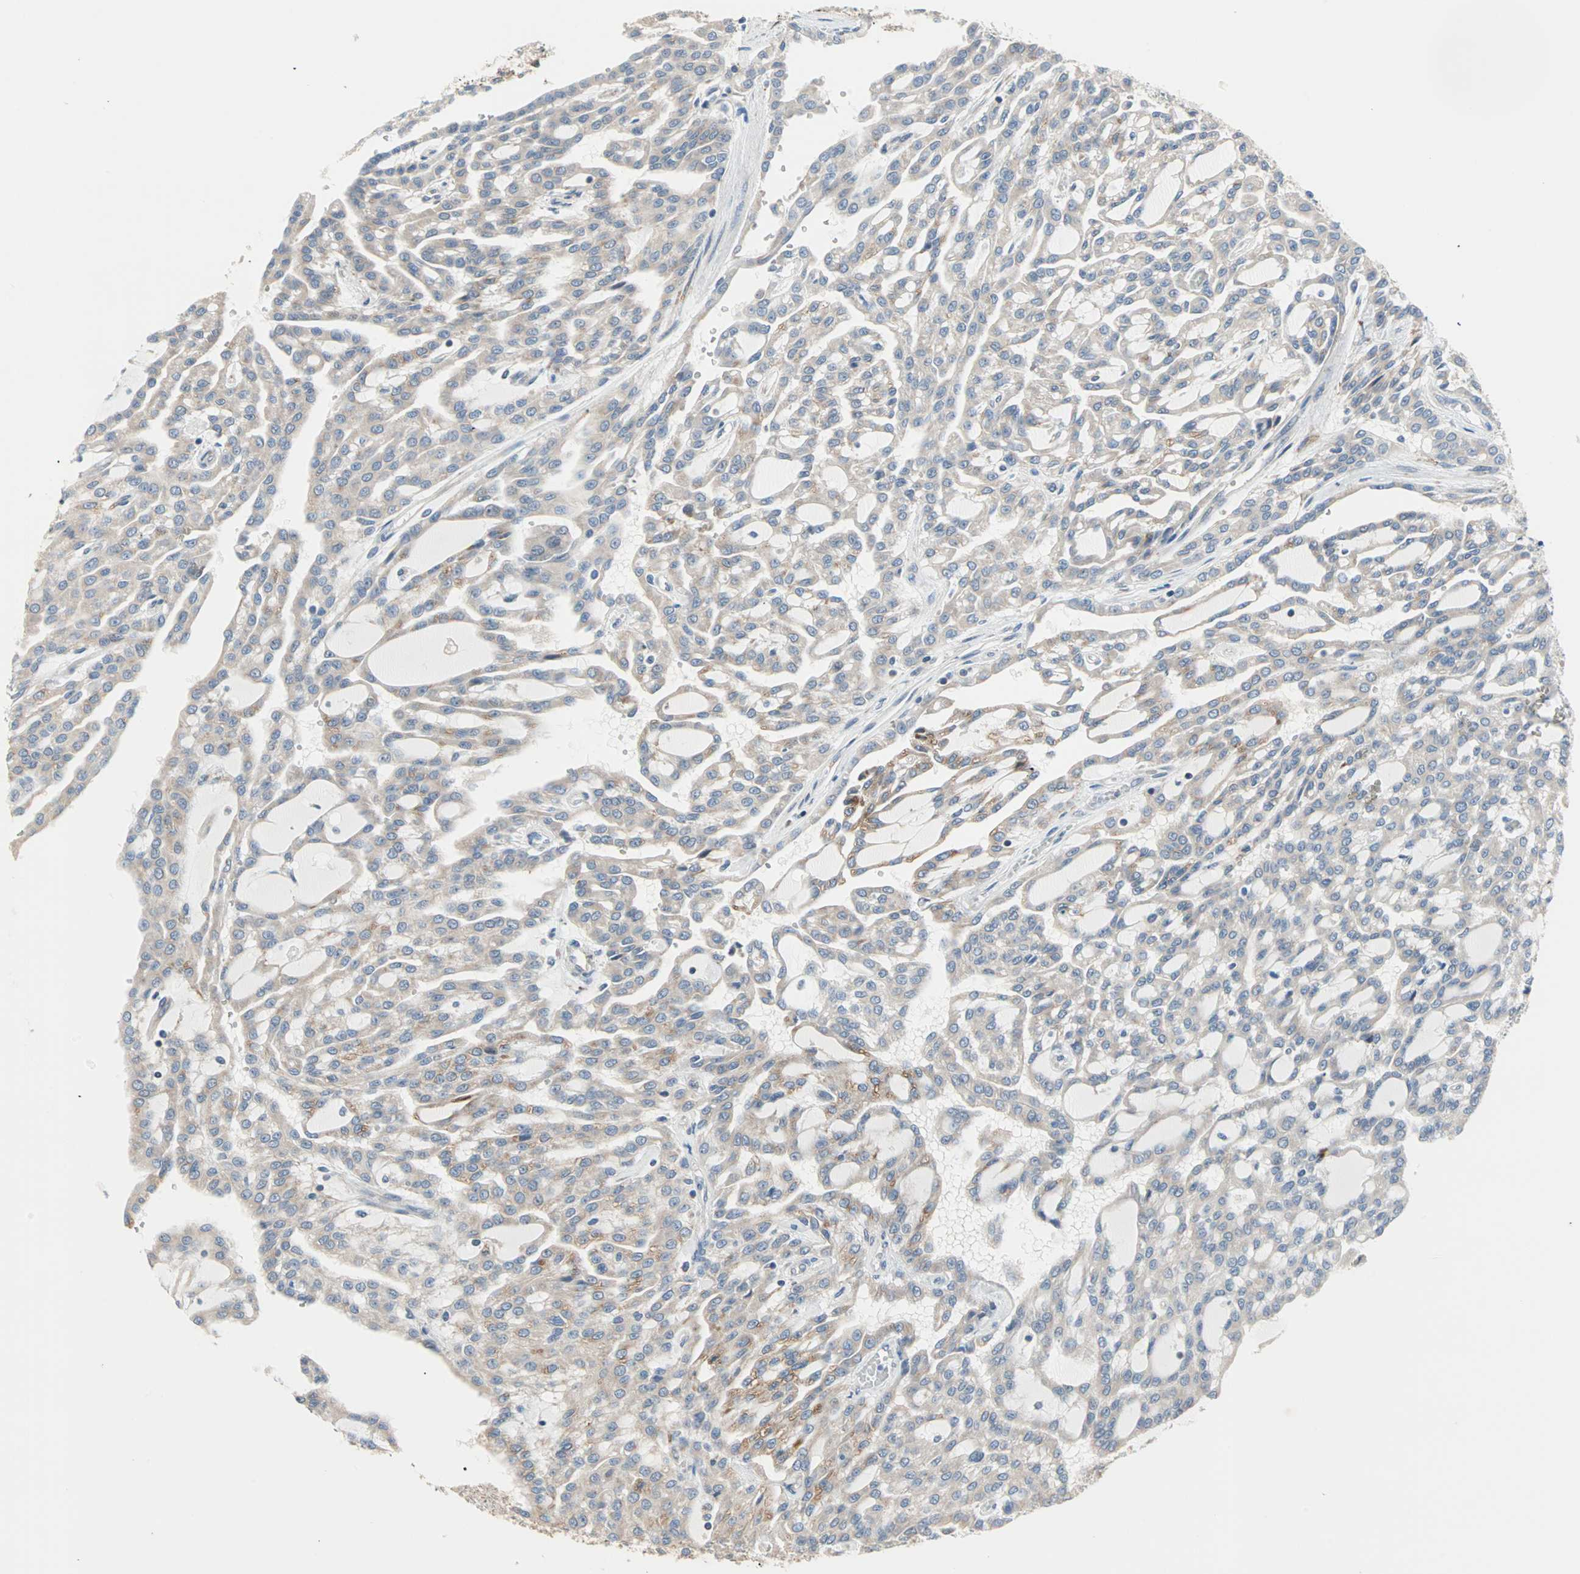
{"staining": {"intensity": "weak", "quantity": ">75%", "location": "cytoplasmic/membranous"}, "tissue": "renal cancer", "cell_type": "Tumor cells", "image_type": "cancer", "snomed": [{"axis": "morphology", "description": "Adenocarcinoma, NOS"}, {"axis": "topography", "description": "Kidney"}], "caption": "The histopathology image displays immunohistochemical staining of renal cancer. There is weak cytoplasmic/membranous positivity is identified in approximately >75% of tumor cells.", "gene": "SAR1A", "patient": {"sex": "male", "age": 63}}